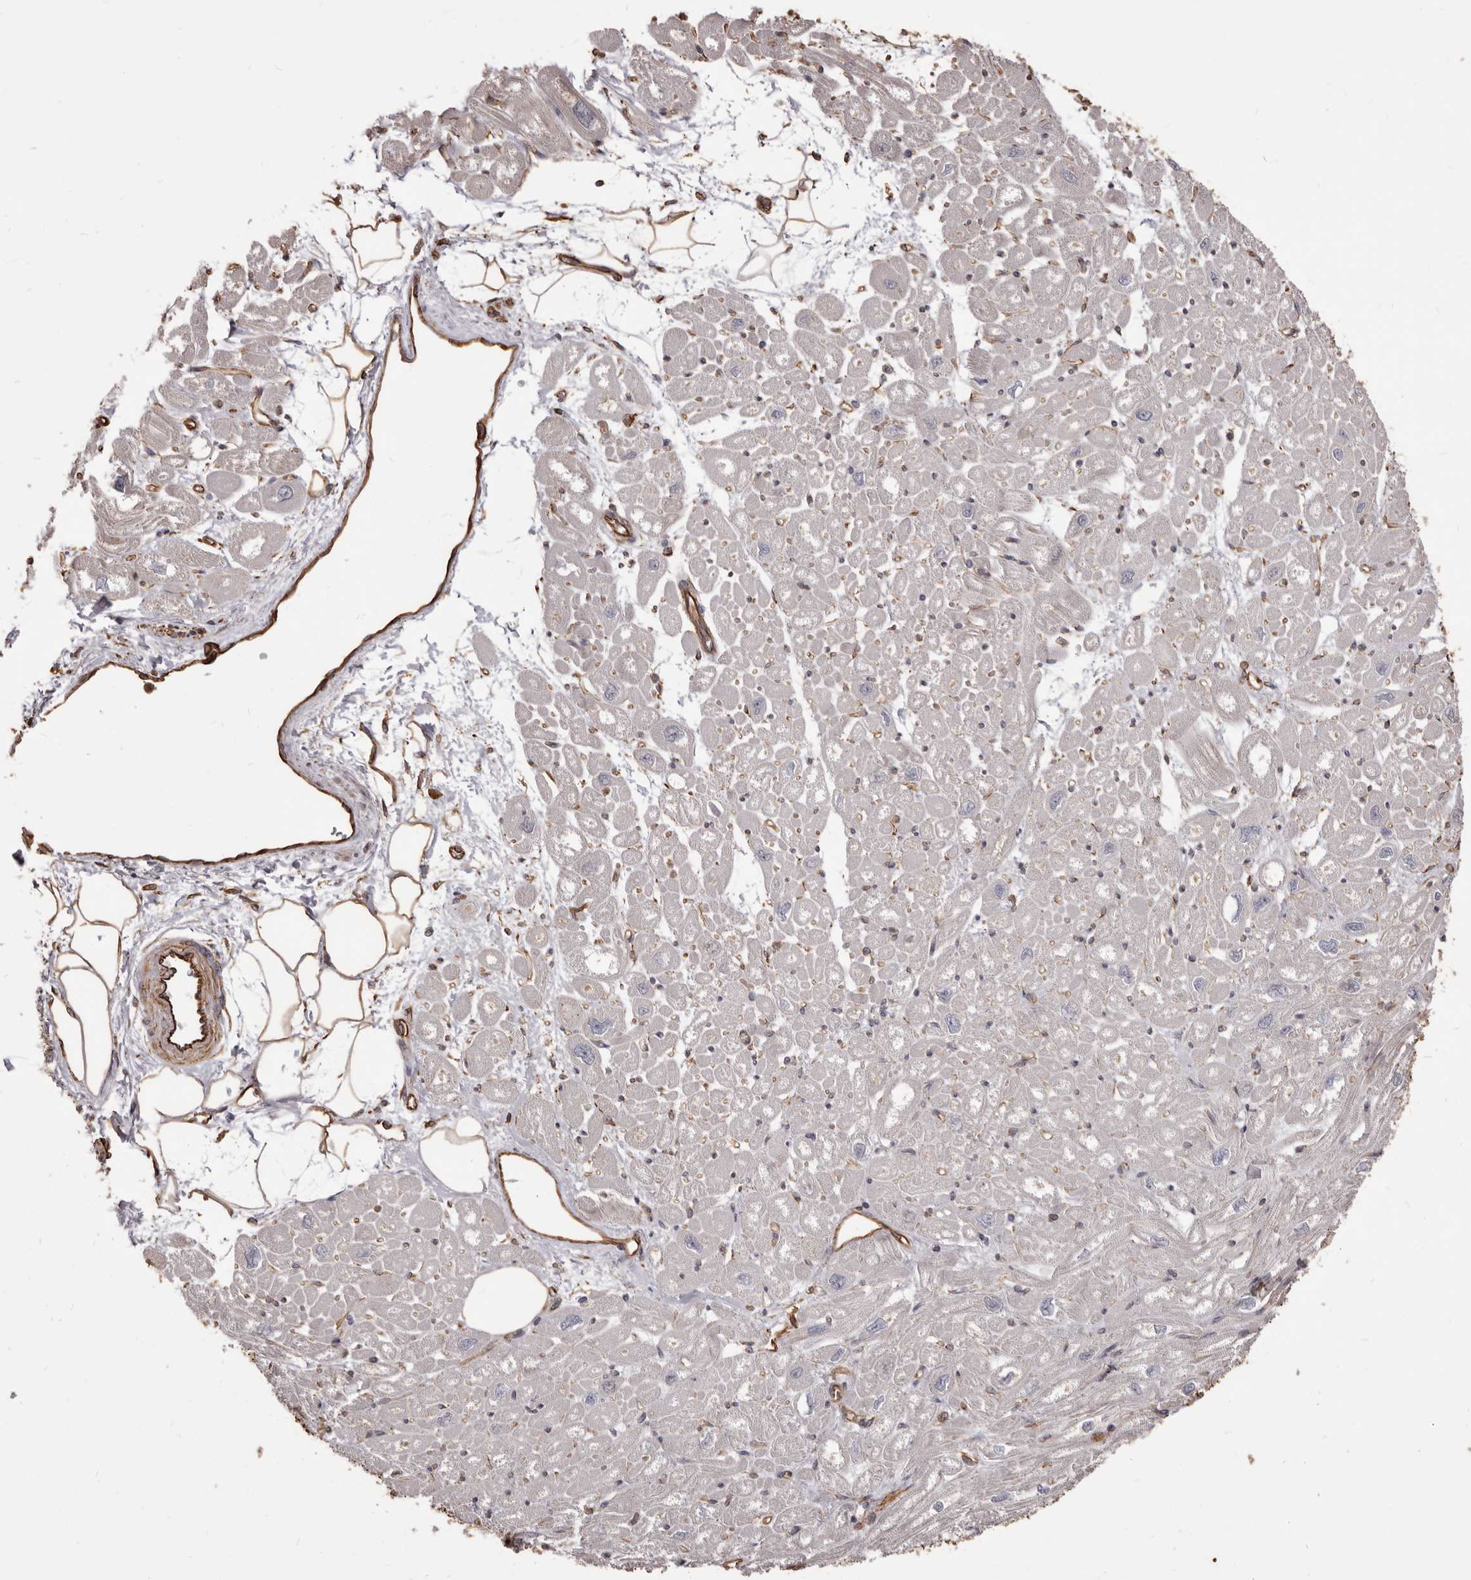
{"staining": {"intensity": "weak", "quantity": "<25%", "location": "cytoplasmic/membranous"}, "tissue": "heart muscle", "cell_type": "Cardiomyocytes", "image_type": "normal", "snomed": [{"axis": "morphology", "description": "Normal tissue, NOS"}, {"axis": "topography", "description": "Heart"}], "caption": "Immunohistochemistry (IHC) histopathology image of benign heart muscle: human heart muscle stained with DAB (3,3'-diaminobenzidine) reveals no significant protein expression in cardiomyocytes. Brightfield microscopy of immunohistochemistry (IHC) stained with DAB (brown) and hematoxylin (blue), captured at high magnification.", "gene": "MTURN", "patient": {"sex": "male", "age": 50}}